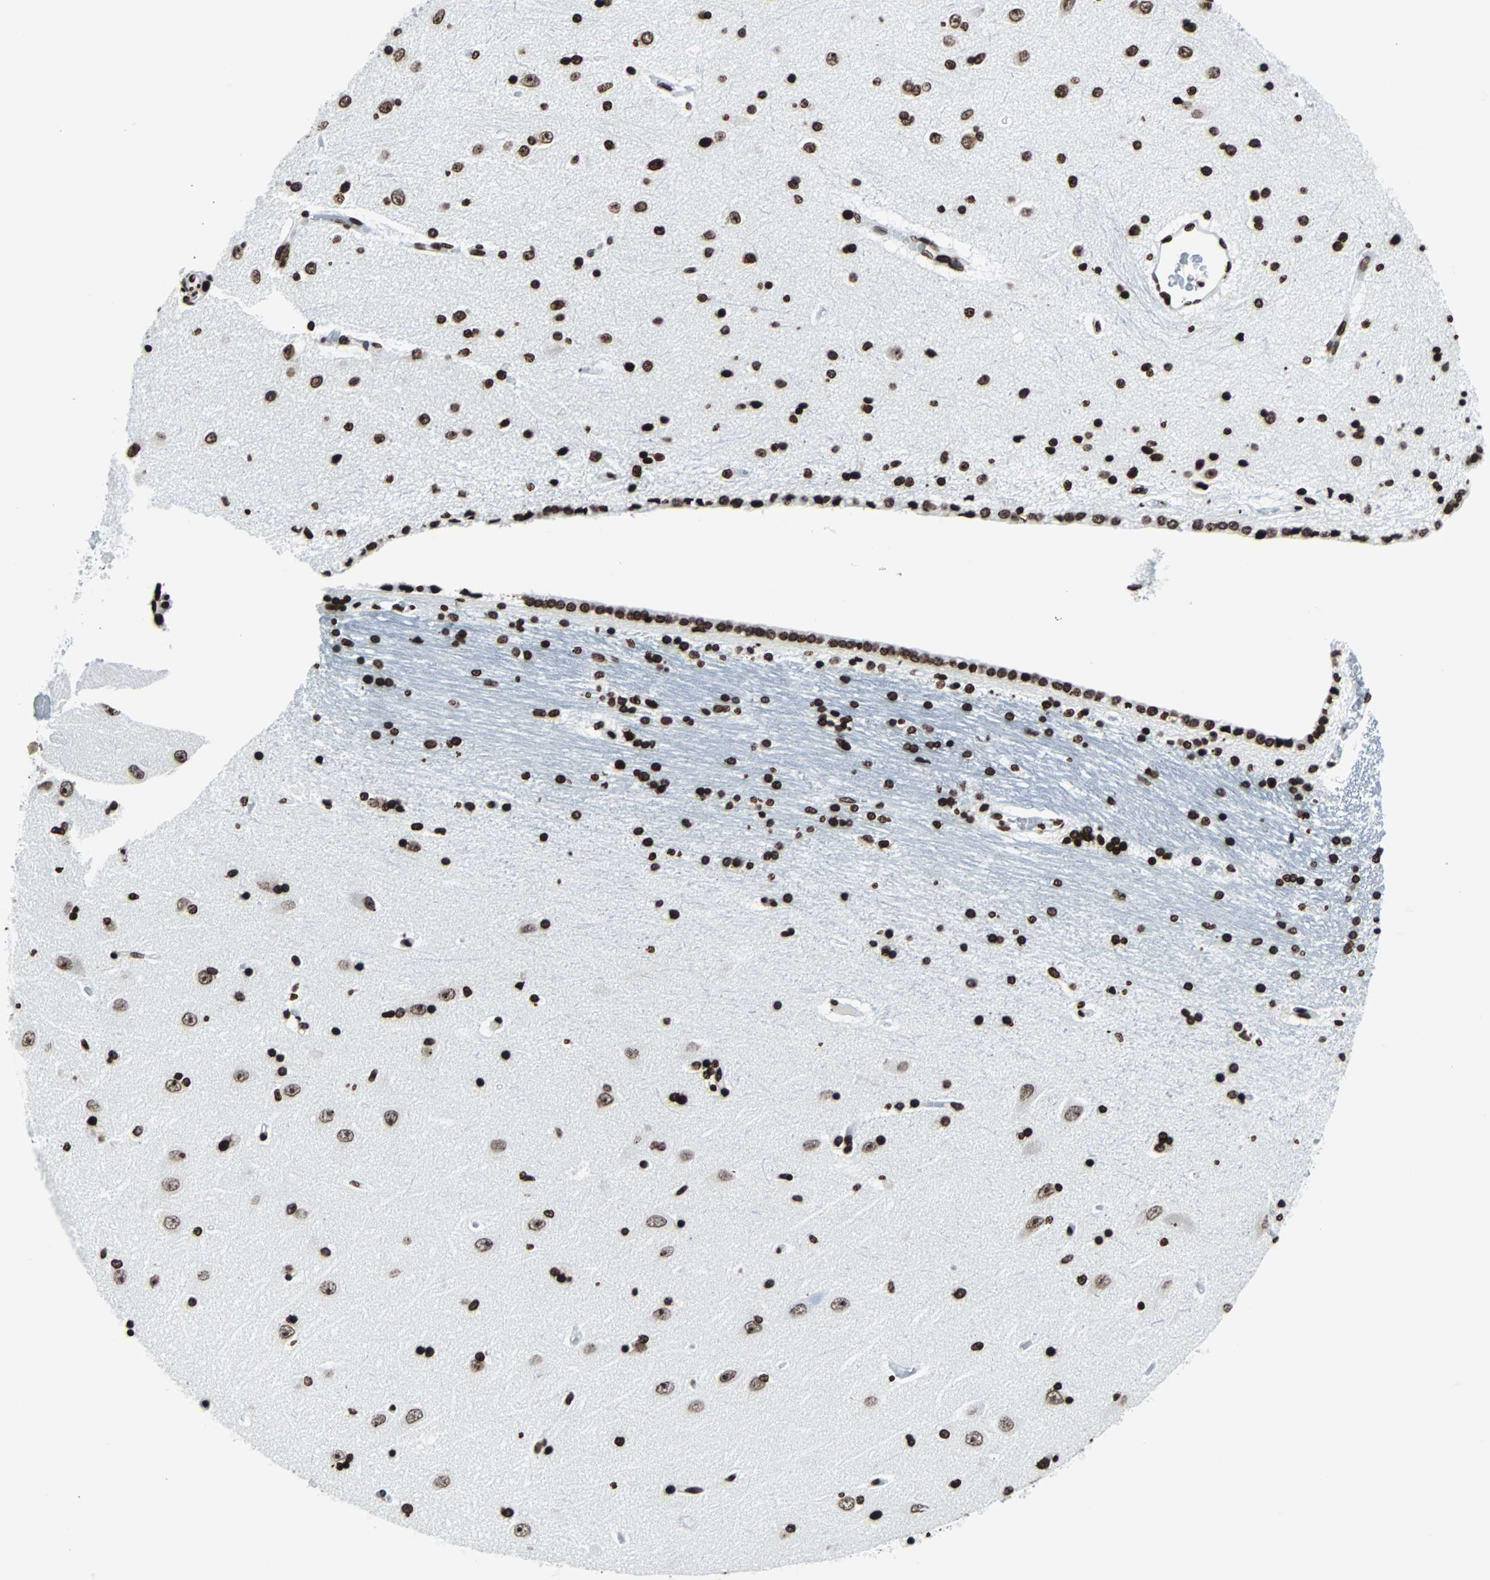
{"staining": {"intensity": "strong", "quantity": ">75%", "location": "nuclear"}, "tissue": "hippocampus", "cell_type": "Glial cells", "image_type": "normal", "snomed": [{"axis": "morphology", "description": "Normal tissue, NOS"}, {"axis": "topography", "description": "Hippocampus"}], "caption": "Glial cells display high levels of strong nuclear staining in about >75% of cells in normal human hippocampus.", "gene": "H2BC18", "patient": {"sex": "female", "age": 54}}